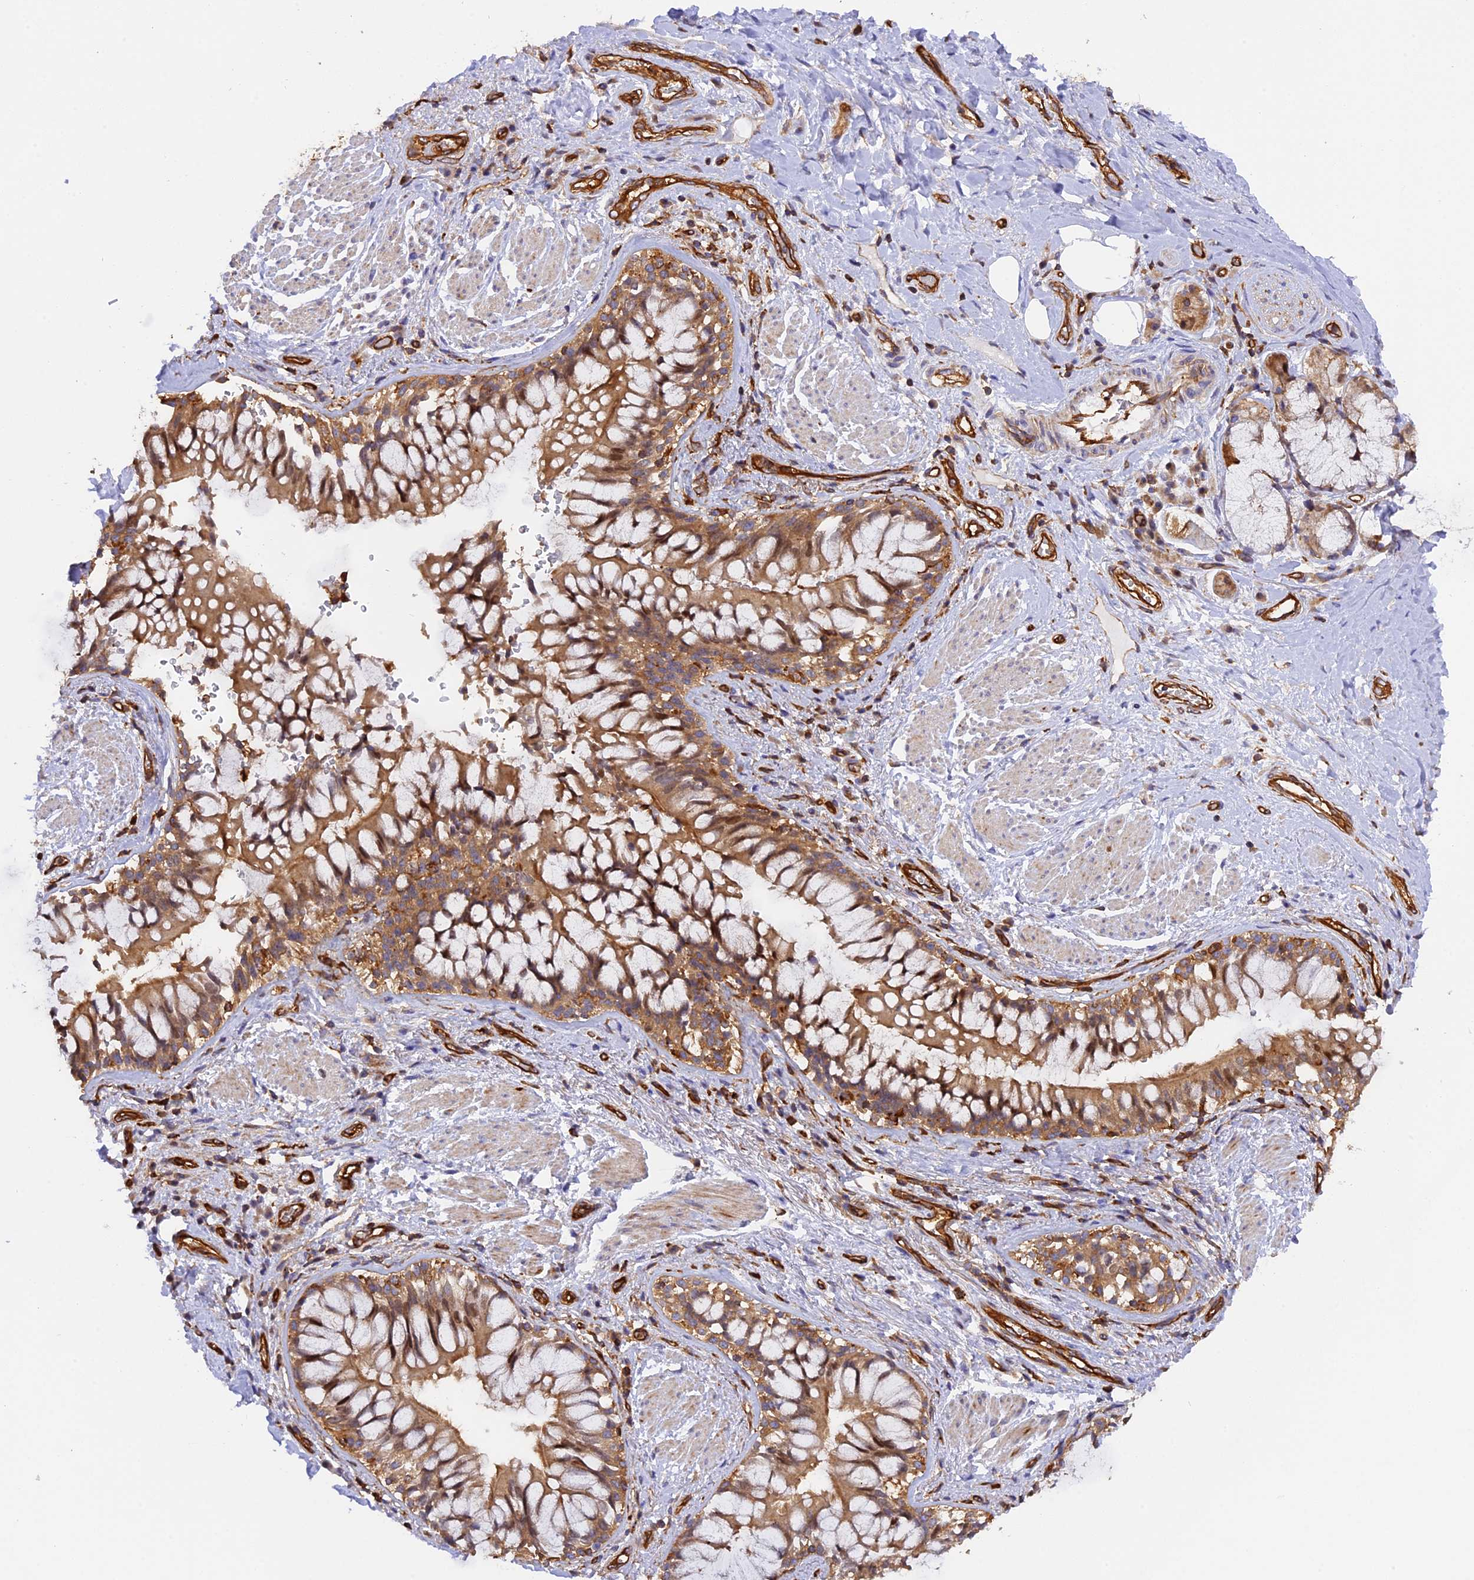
{"staining": {"intensity": "negative", "quantity": "none", "location": "none"}, "tissue": "soft tissue", "cell_type": "Fibroblasts", "image_type": "normal", "snomed": [{"axis": "morphology", "description": "Normal tissue, NOS"}, {"axis": "morphology", "description": "Squamous cell carcinoma, NOS"}, {"axis": "topography", "description": "Bronchus"}, {"axis": "topography", "description": "Lung"}], "caption": "The photomicrograph displays no staining of fibroblasts in unremarkable soft tissue.", "gene": "C5orf22", "patient": {"sex": "male", "age": 64}}